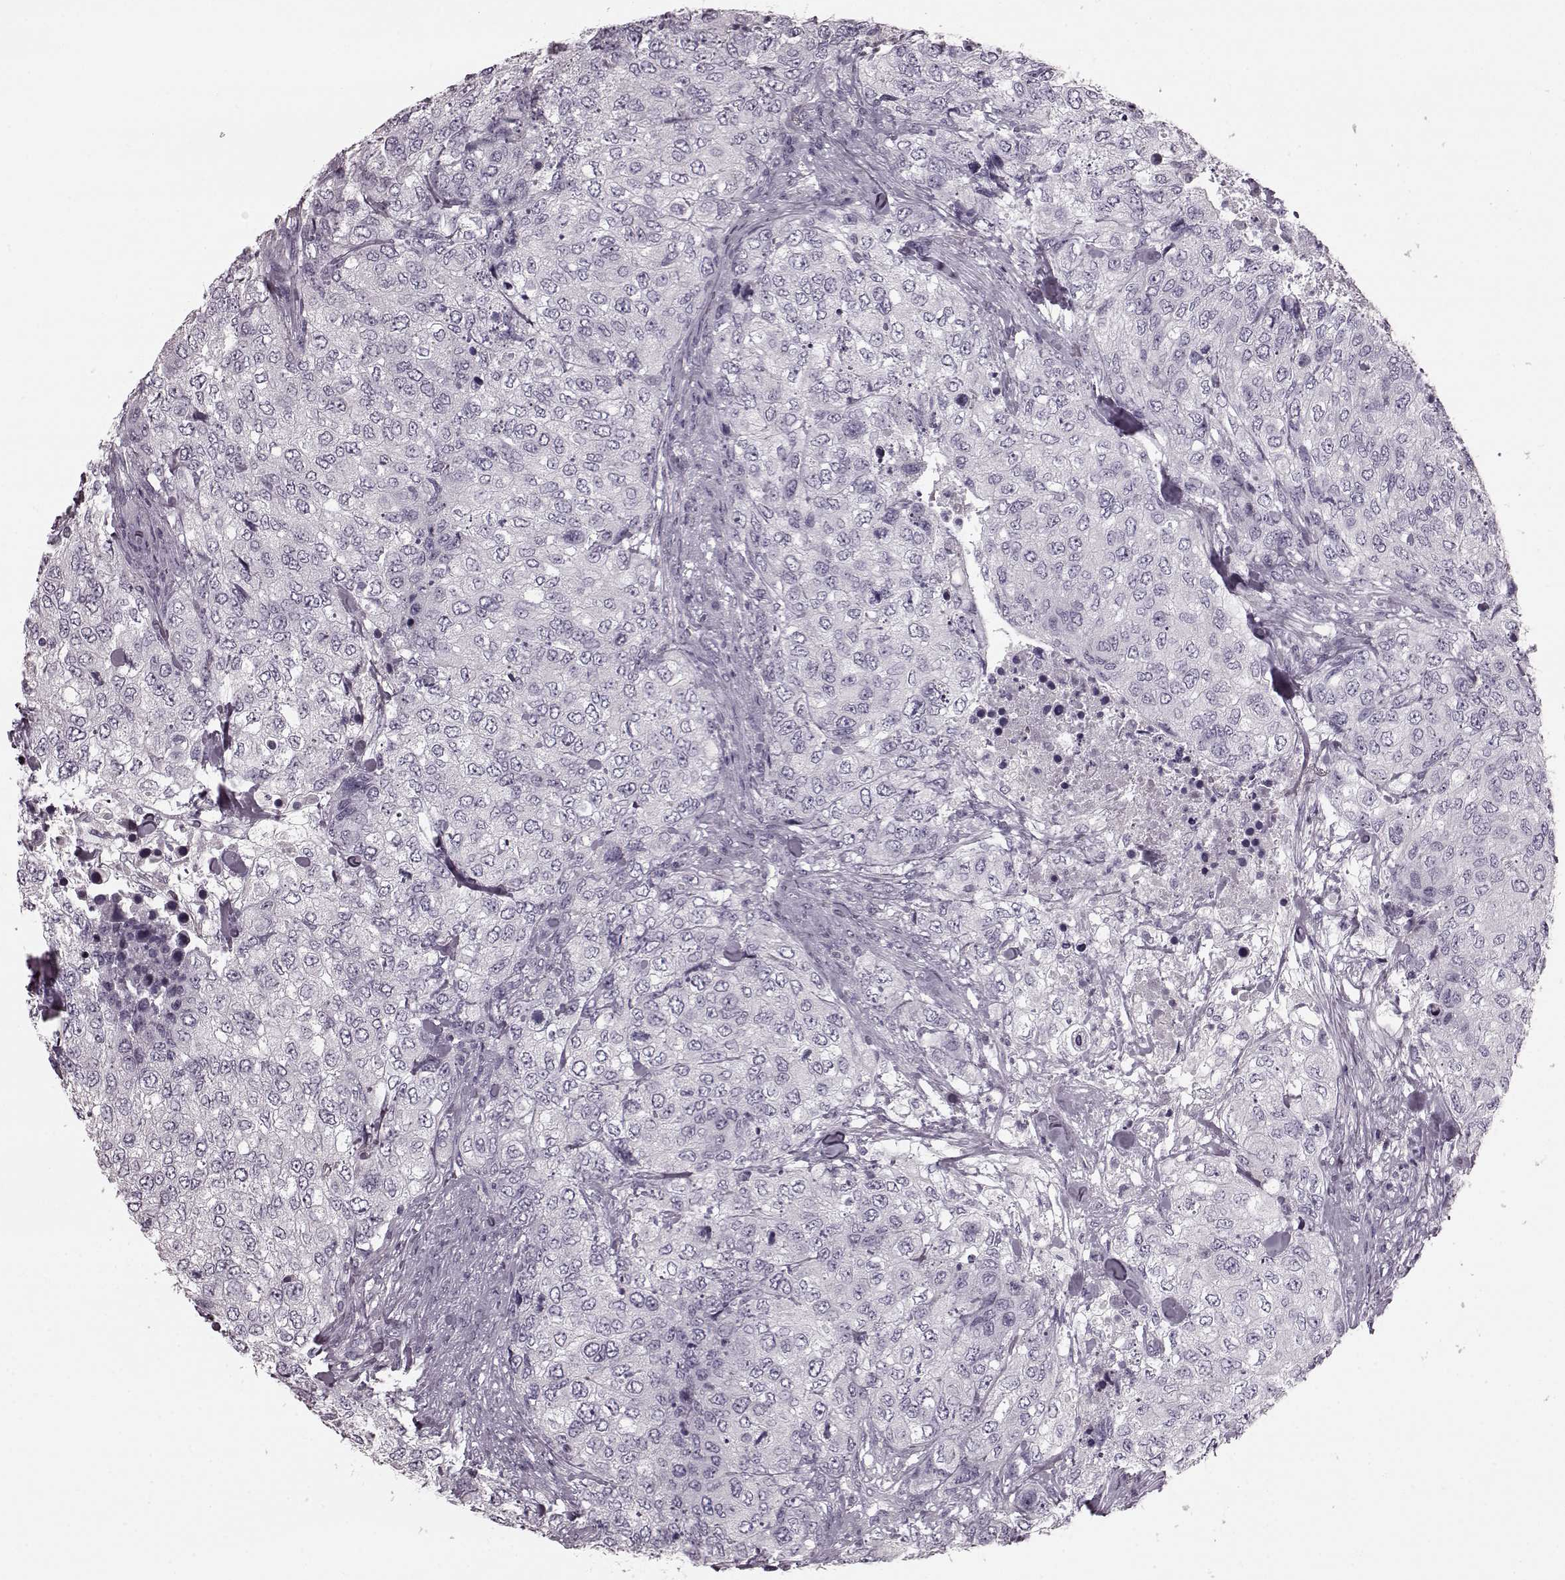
{"staining": {"intensity": "negative", "quantity": "none", "location": "none"}, "tissue": "urothelial cancer", "cell_type": "Tumor cells", "image_type": "cancer", "snomed": [{"axis": "morphology", "description": "Urothelial carcinoma, High grade"}, {"axis": "topography", "description": "Urinary bladder"}], "caption": "The photomicrograph exhibits no staining of tumor cells in urothelial cancer. (DAB immunohistochemistry visualized using brightfield microscopy, high magnification).", "gene": "CST7", "patient": {"sex": "female", "age": 78}}